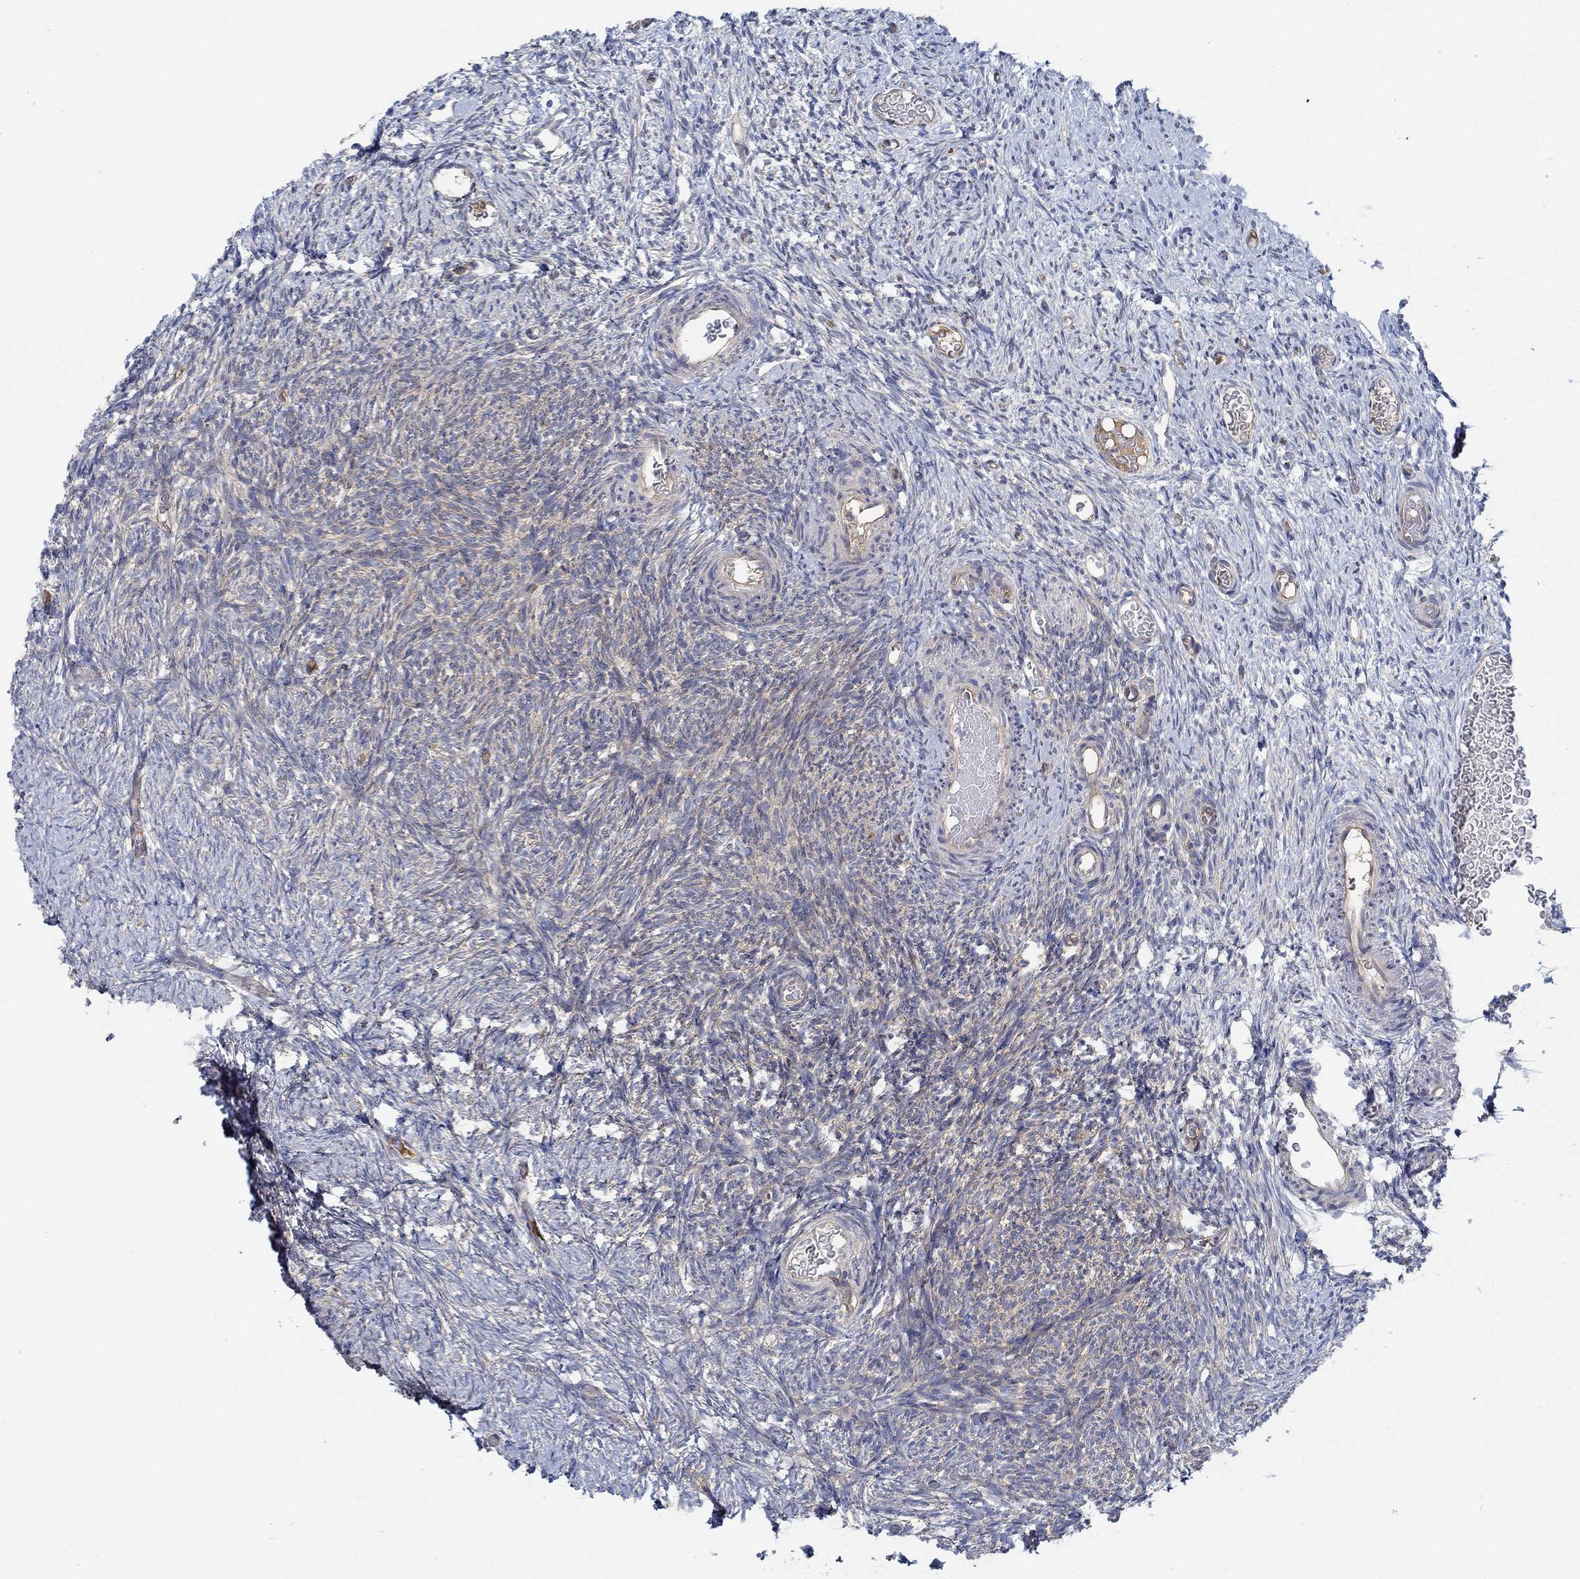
{"staining": {"intensity": "negative", "quantity": "none", "location": "none"}, "tissue": "ovary", "cell_type": "Ovarian stroma cells", "image_type": "normal", "snomed": [{"axis": "morphology", "description": "Normal tissue, NOS"}, {"axis": "topography", "description": "Ovary"}], "caption": "Human ovary stained for a protein using IHC shows no expression in ovarian stroma cells.", "gene": "SPAG9", "patient": {"sex": "female", "age": 39}}